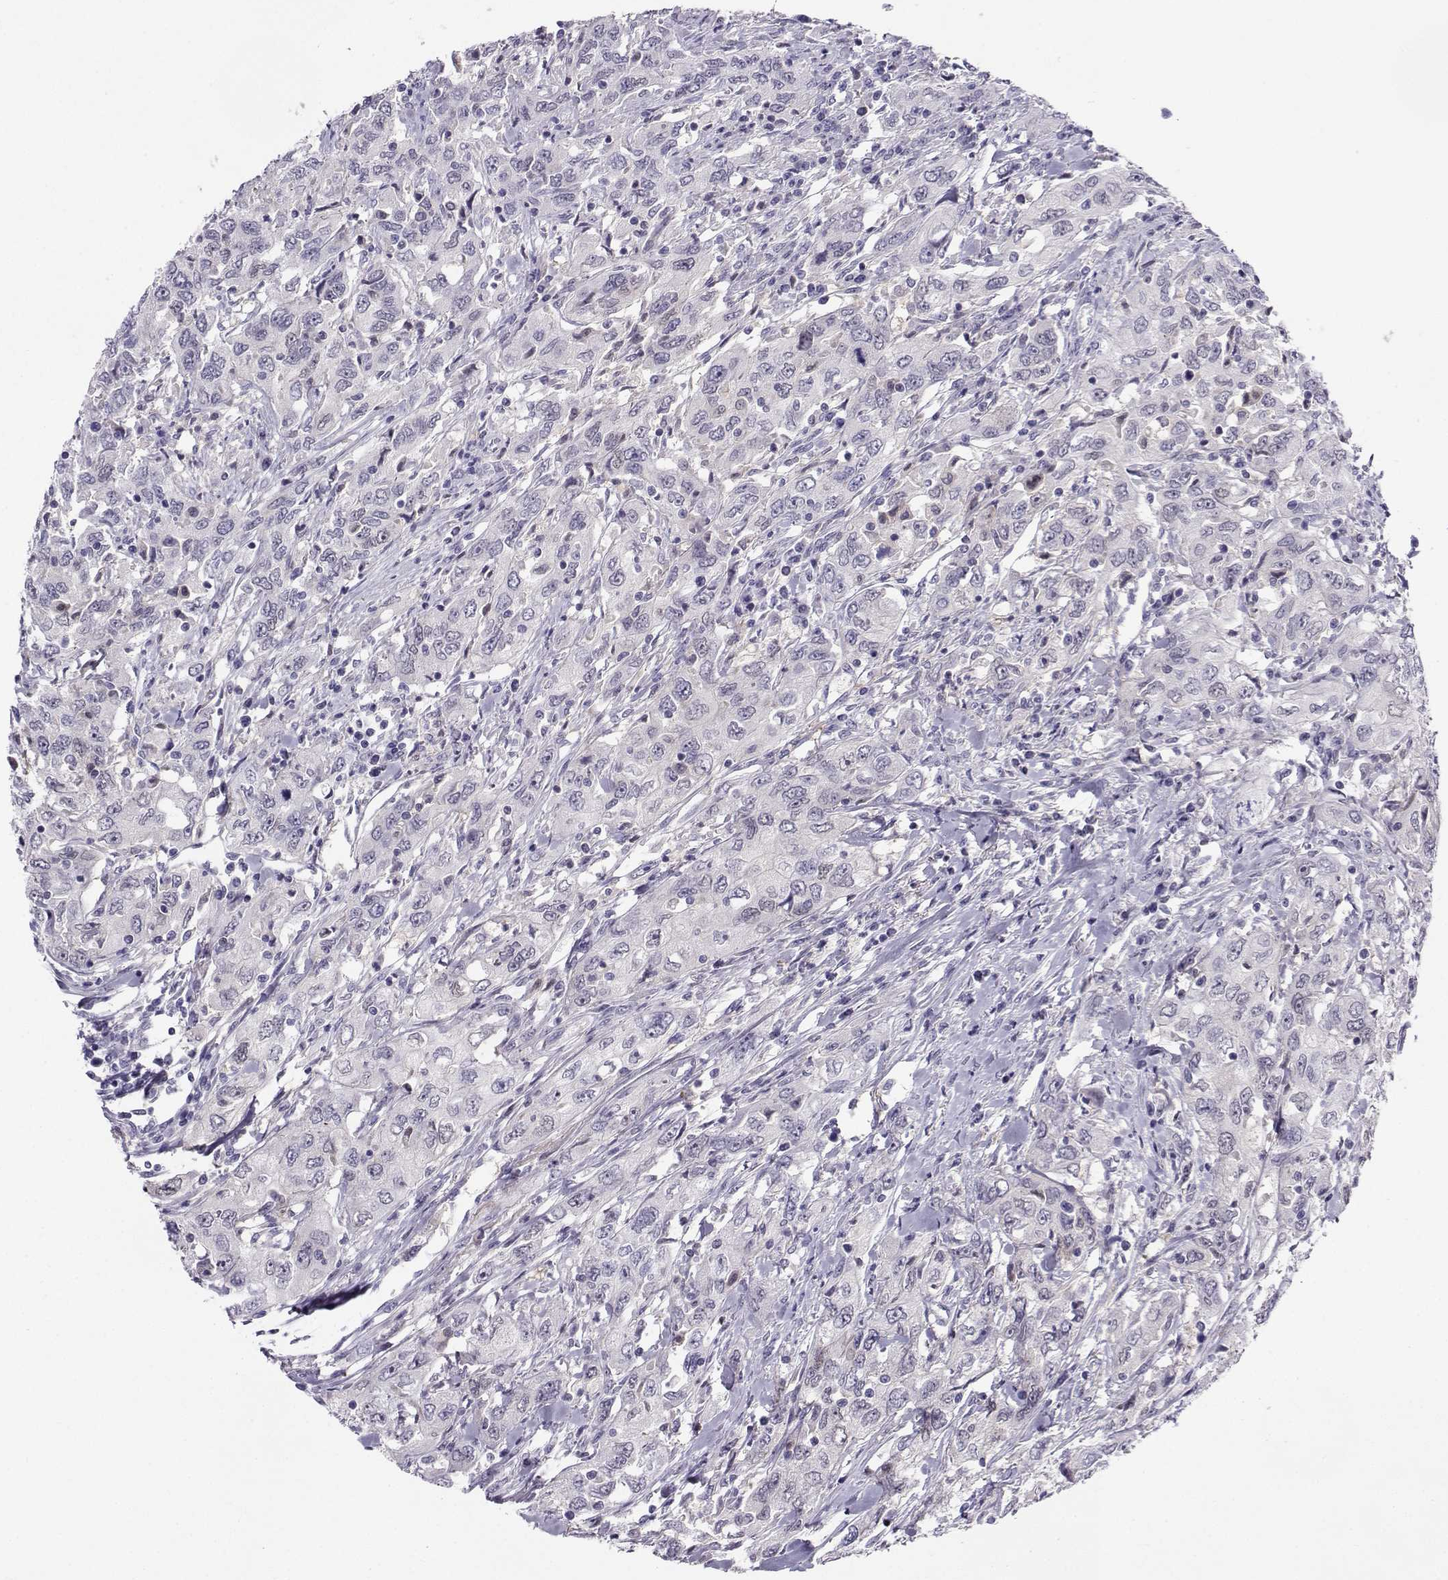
{"staining": {"intensity": "weak", "quantity": "<25%", "location": "nuclear"}, "tissue": "urothelial cancer", "cell_type": "Tumor cells", "image_type": "cancer", "snomed": [{"axis": "morphology", "description": "Urothelial carcinoma, High grade"}, {"axis": "topography", "description": "Urinary bladder"}], "caption": "High-grade urothelial carcinoma was stained to show a protein in brown. There is no significant expression in tumor cells. The staining was performed using DAB (3,3'-diaminobenzidine) to visualize the protein expression in brown, while the nuclei were stained in blue with hematoxylin (Magnification: 20x).", "gene": "PGK1", "patient": {"sex": "male", "age": 76}}